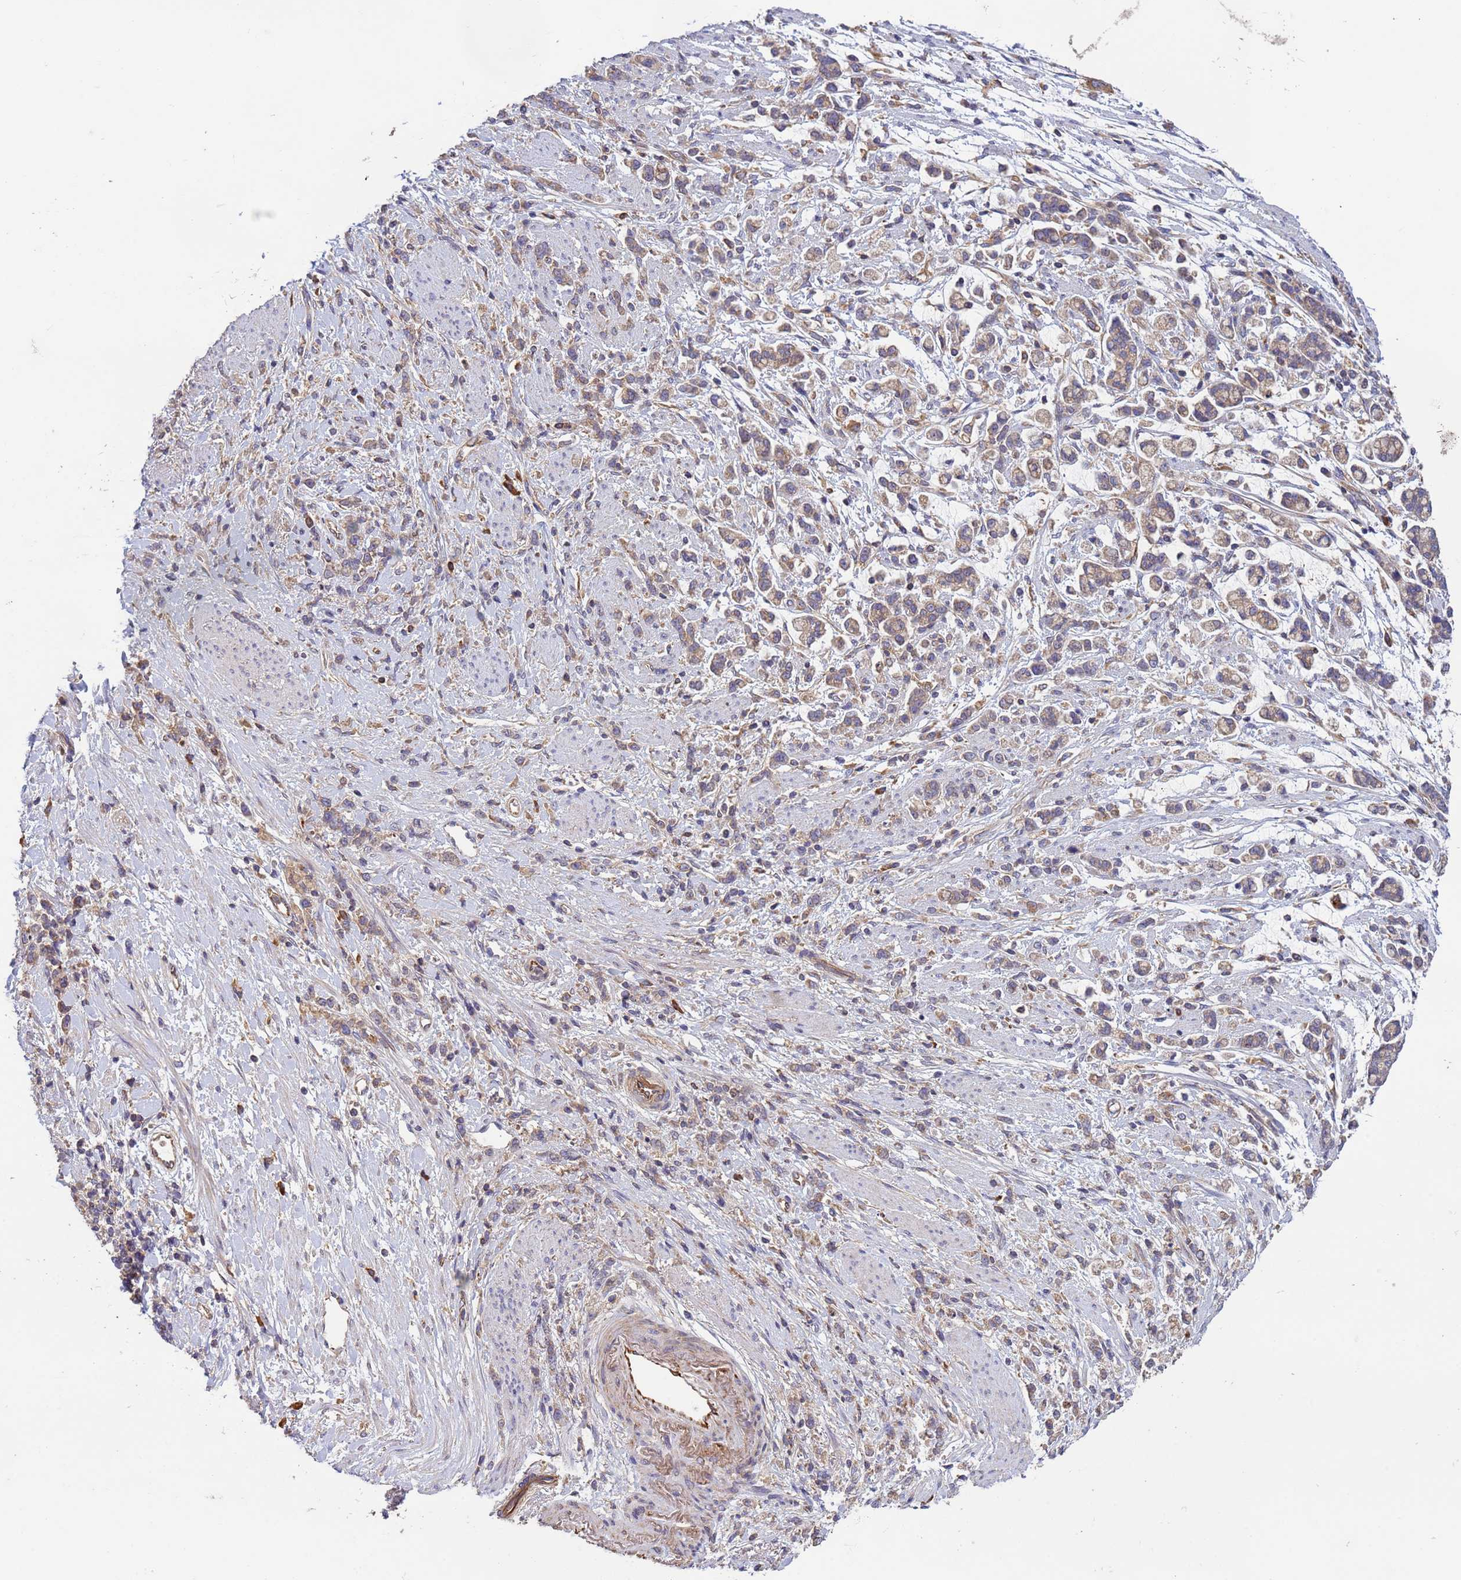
{"staining": {"intensity": "weak", "quantity": ">75%", "location": "cytoplasmic/membranous"}, "tissue": "stomach cancer", "cell_type": "Tumor cells", "image_type": "cancer", "snomed": [{"axis": "morphology", "description": "Adenocarcinoma, NOS"}, {"axis": "topography", "description": "Stomach"}], "caption": "About >75% of tumor cells in stomach cancer (adenocarcinoma) exhibit weak cytoplasmic/membranous protein expression as visualized by brown immunohistochemical staining.", "gene": "RAB10", "patient": {"sex": "female", "age": 60}}